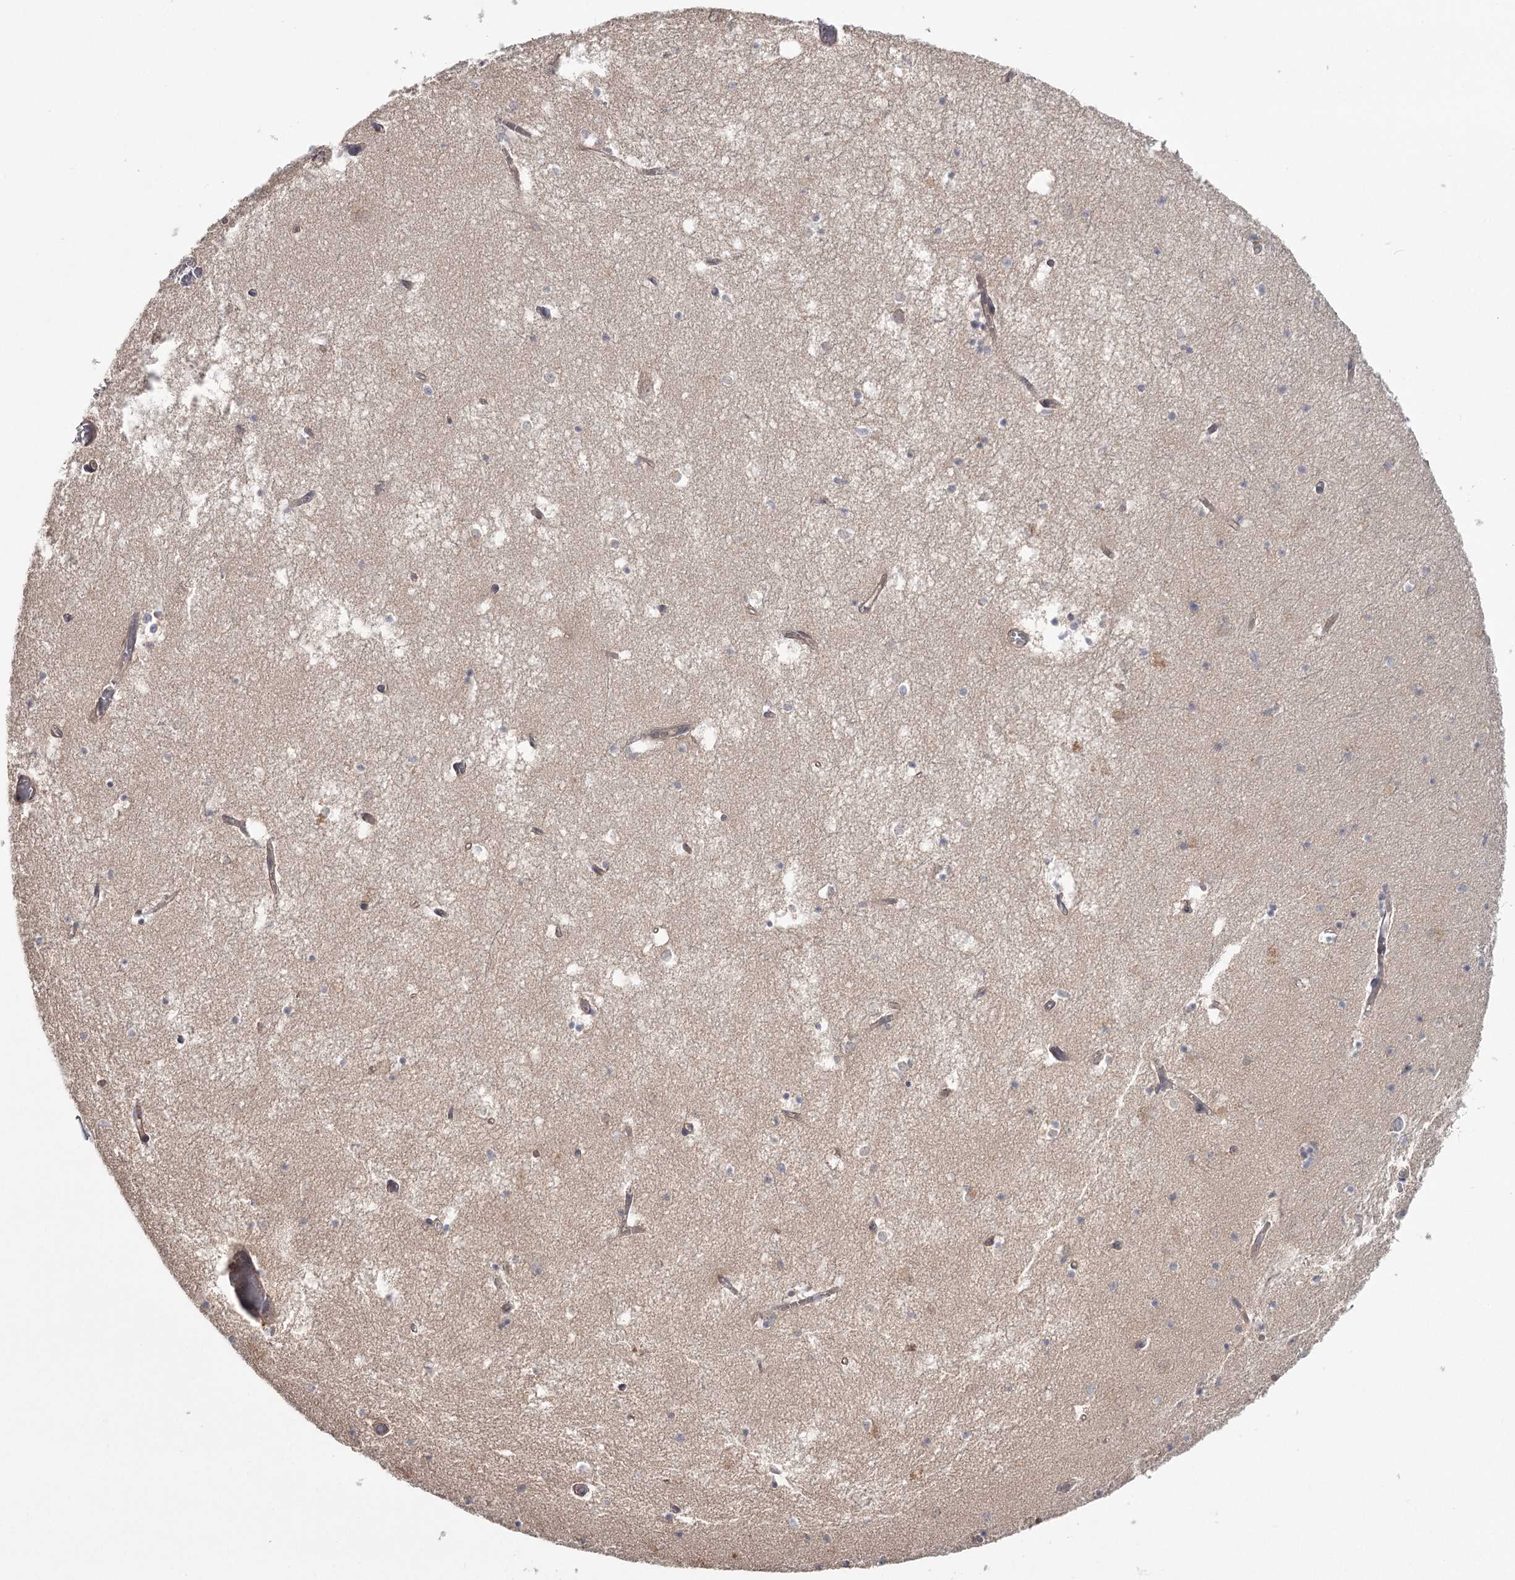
{"staining": {"intensity": "weak", "quantity": "<25%", "location": "cytoplasmic/membranous"}, "tissue": "hippocampus", "cell_type": "Glial cells", "image_type": "normal", "snomed": [{"axis": "morphology", "description": "Normal tissue, NOS"}, {"axis": "topography", "description": "Hippocampus"}], "caption": "Immunohistochemistry (IHC) of benign human hippocampus demonstrates no staining in glial cells. (Immunohistochemistry (IHC), brightfield microscopy, high magnification).", "gene": "DHRS9", "patient": {"sex": "male", "age": 70}}